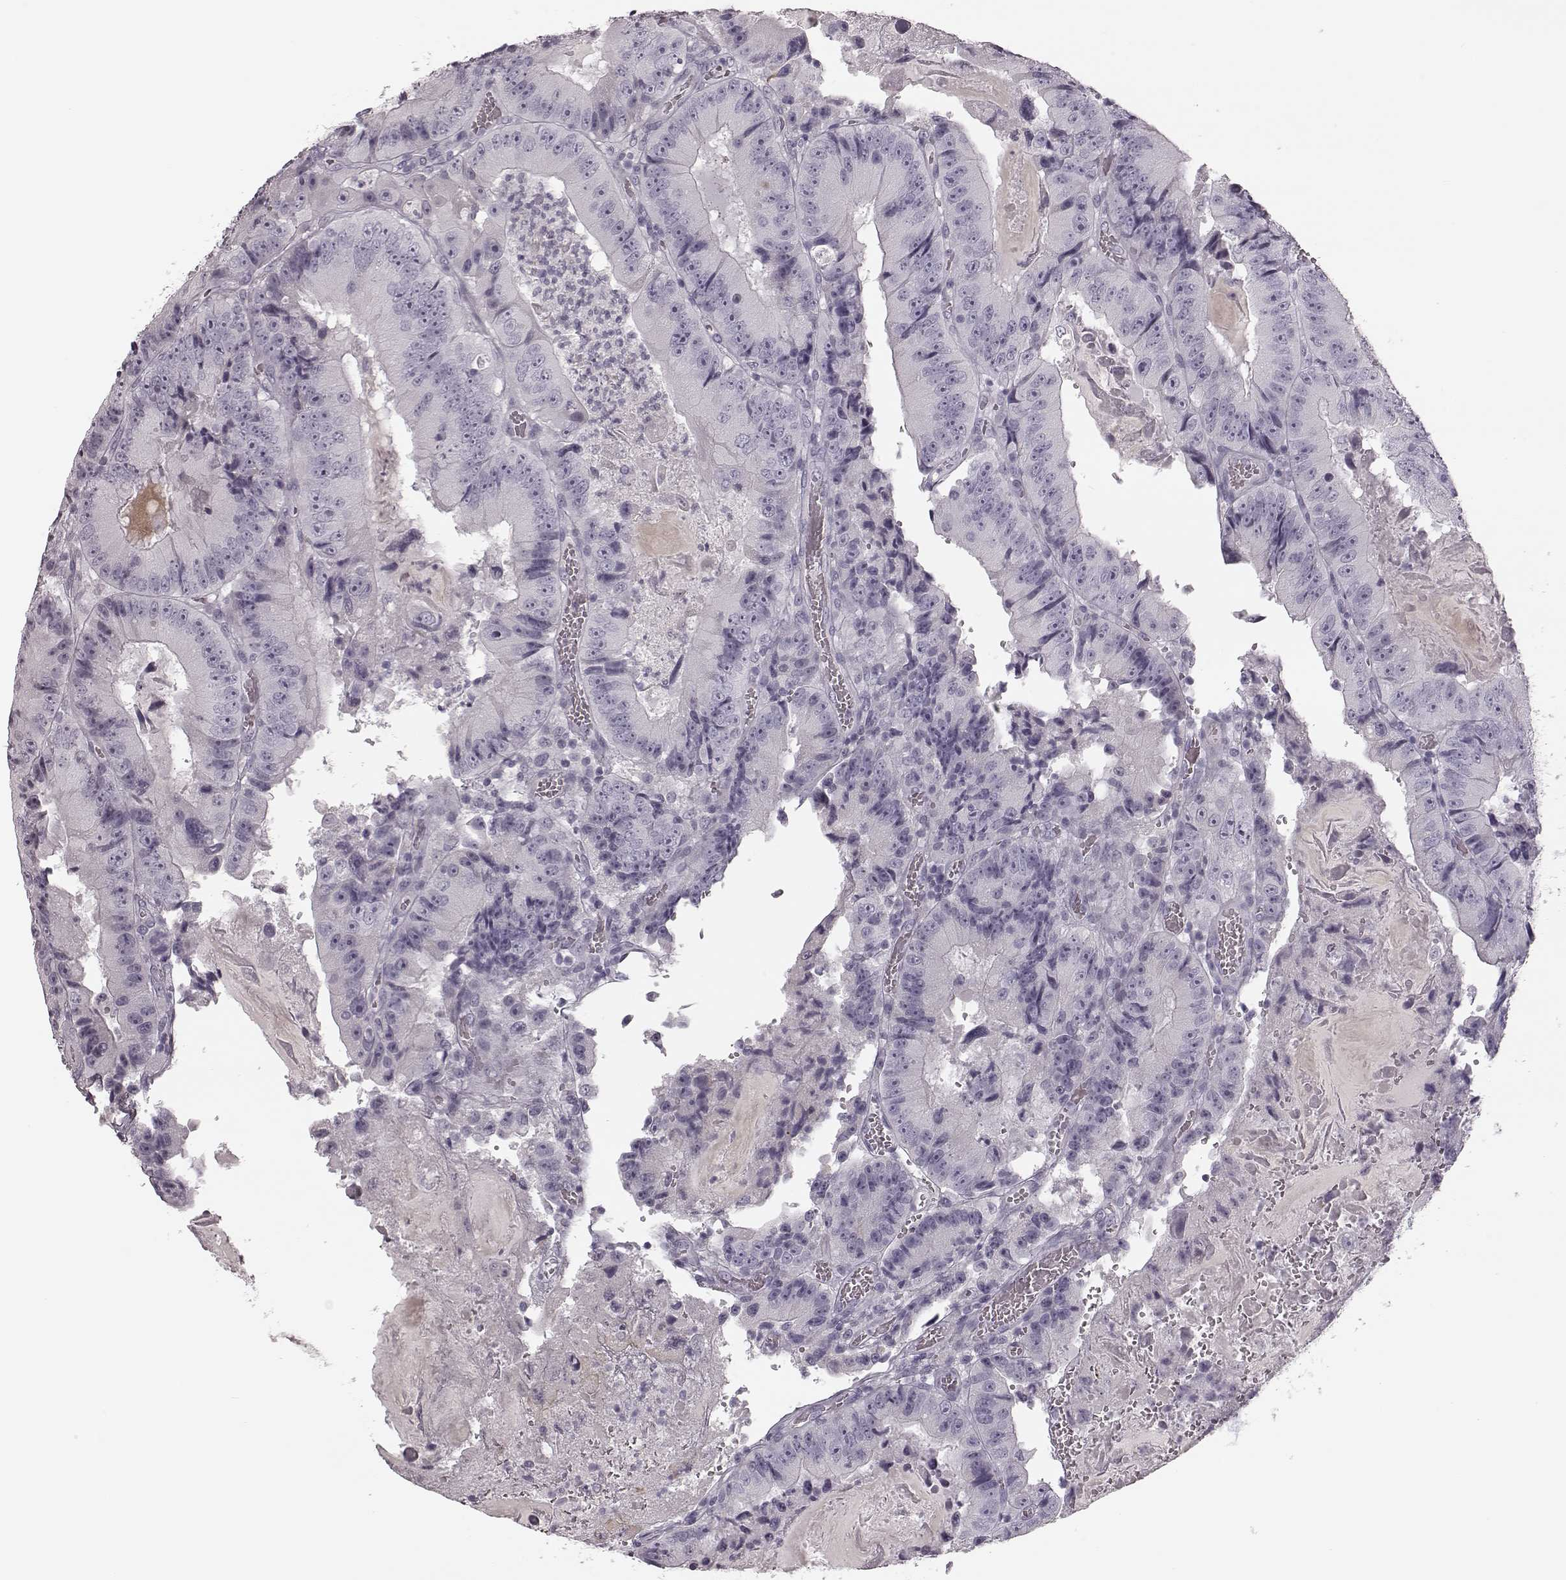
{"staining": {"intensity": "negative", "quantity": "none", "location": "none"}, "tissue": "colorectal cancer", "cell_type": "Tumor cells", "image_type": "cancer", "snomed": [{"axis": "morphology", "description": "Adenocarcinoma, NOS"}, {"axis": "topography", "description": "Colon"}], "caption": "The IHC image has no significant positivity in tumor cells of colorectal cancer tissue. (Brightfield microscopy of DAB IHC at high magnification).", "gene": "ZNF433", "patient": {"sex": "female", "age": 86}}